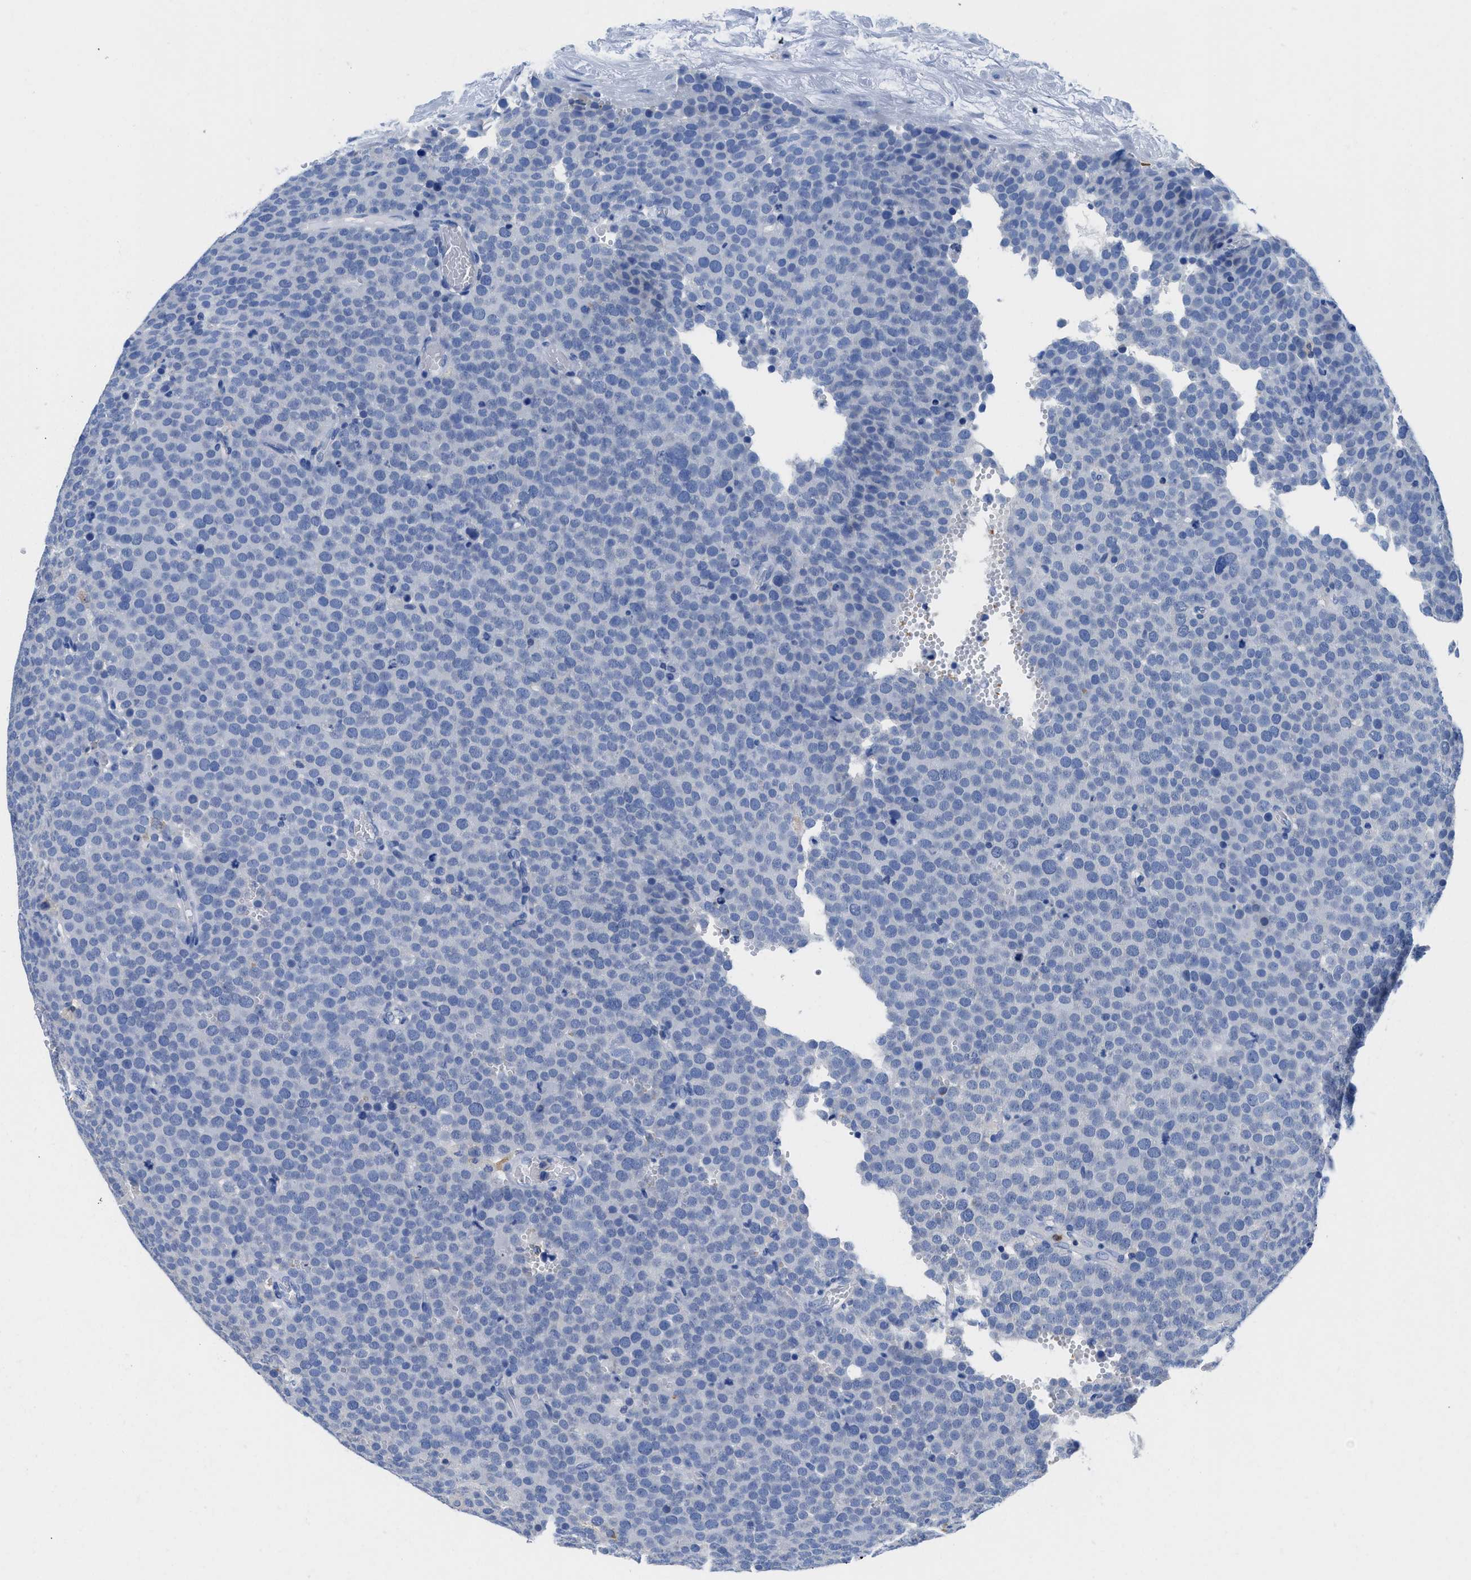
{"staining": {"intensity": "negative", "quantity": "none", "location": "none"}, "tissue": "testis cancer", "cell_type": "Tumor cells", "image_type": "cancer", "snomed": [{"axis": "morphology", "description": "Normal tissue, NOS"}, {"axis": "morphology", "description": "Seminoma, NOS"}, {"axis": "topography", "description": "Testis"}], "caption": "The histopathology image exhibits no significant expression in tumor cells of testis seminoma.", "gene": "NEB", "patient": {"sex": "male", "age": 71}}